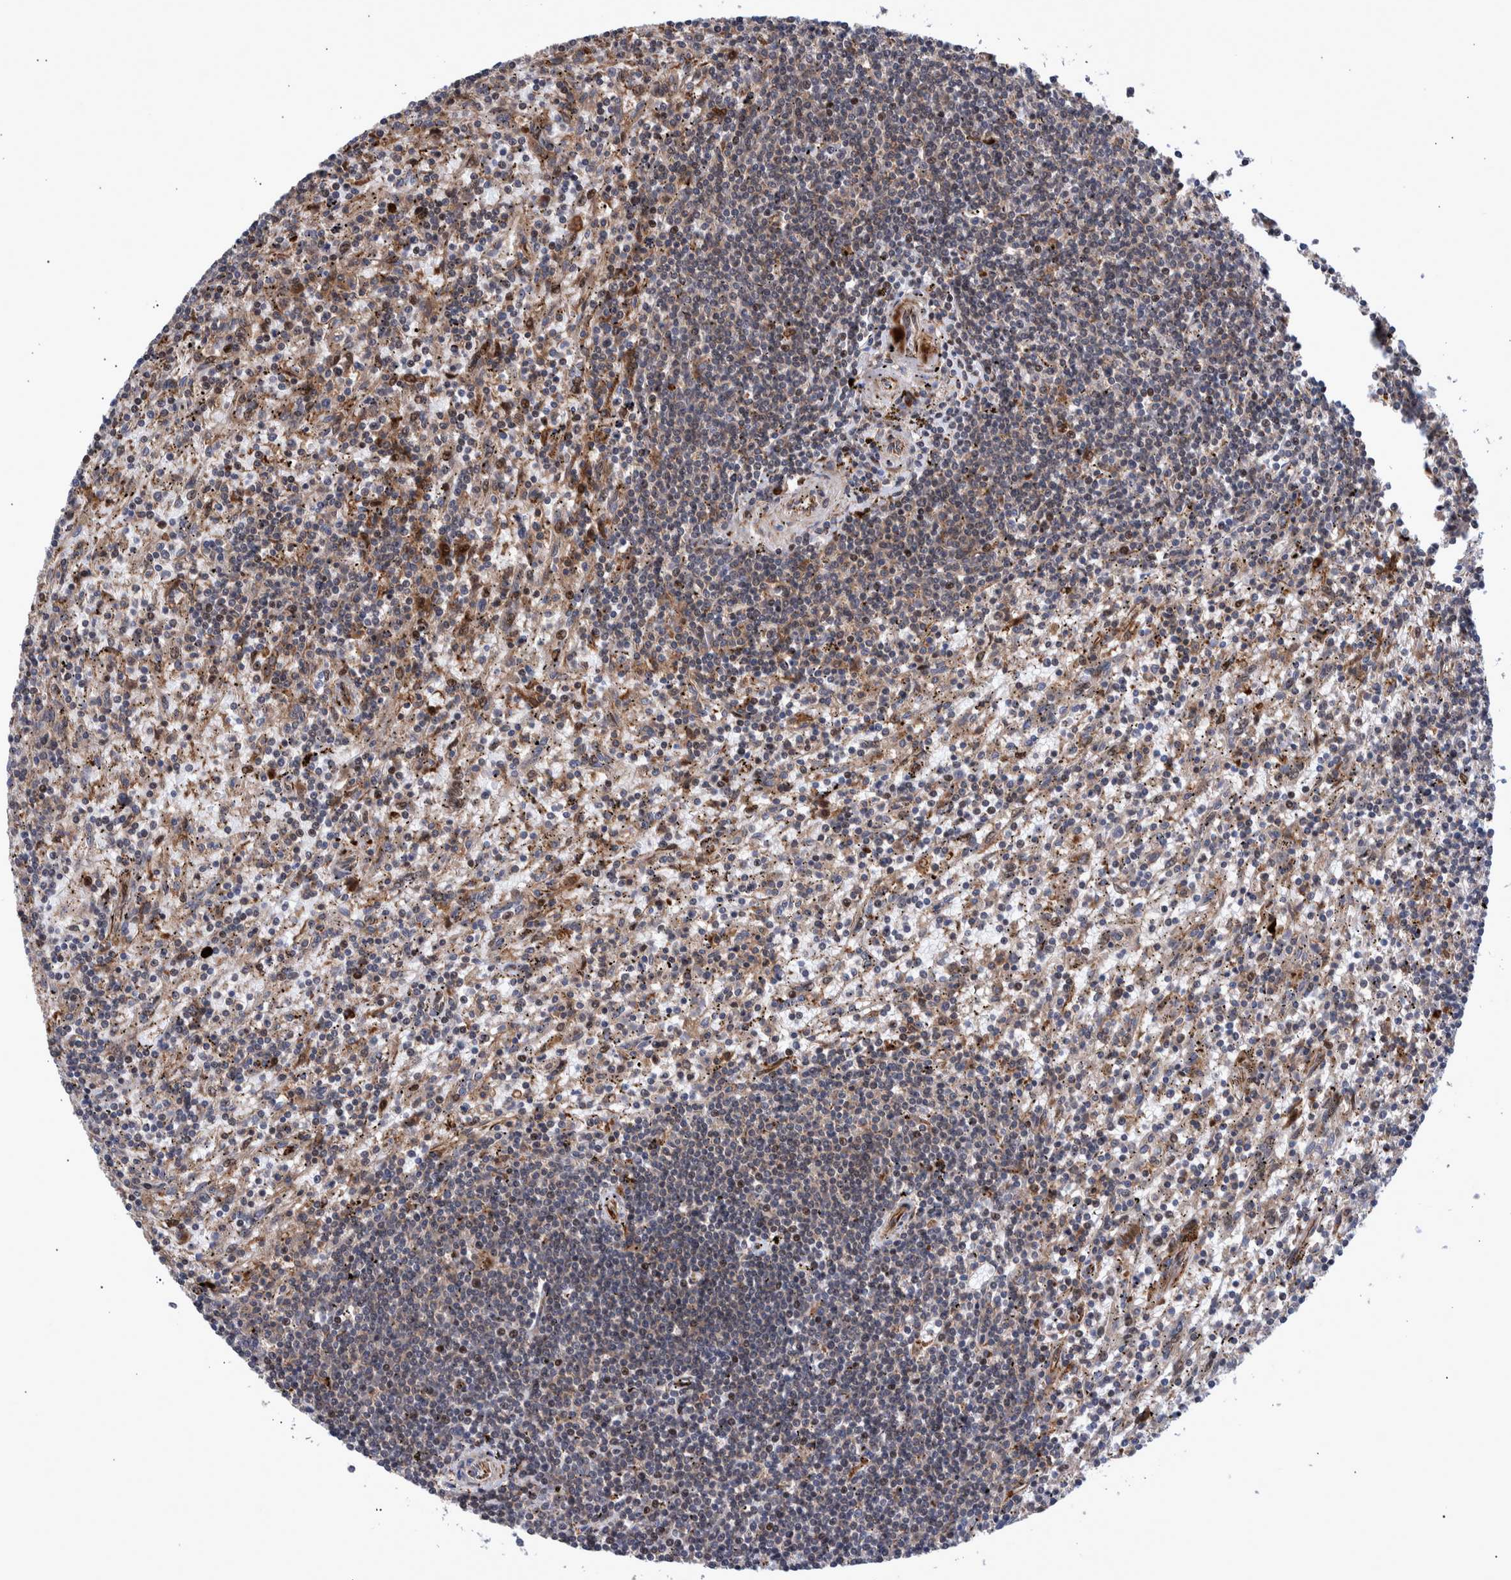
{"staining": {"intensity": "weak", "quantity": "<25%", "location": "cytoplasmic/membranous"}, "tissue": "lymphoma", "cell_type": "Tumor cells", "image_type": "cancer", "snomed": [{"axis": "morphology", "description": "Malignant lymphoma, non-Hodgkin's type, Low grade"}, {"axis": "topography", "description": "Spleen"}], "caption": "Tumor cells show no significant protein positivity in lymphoma.", "gene": "SHISA6", "patient": {"sex": "male", "age": 76}}